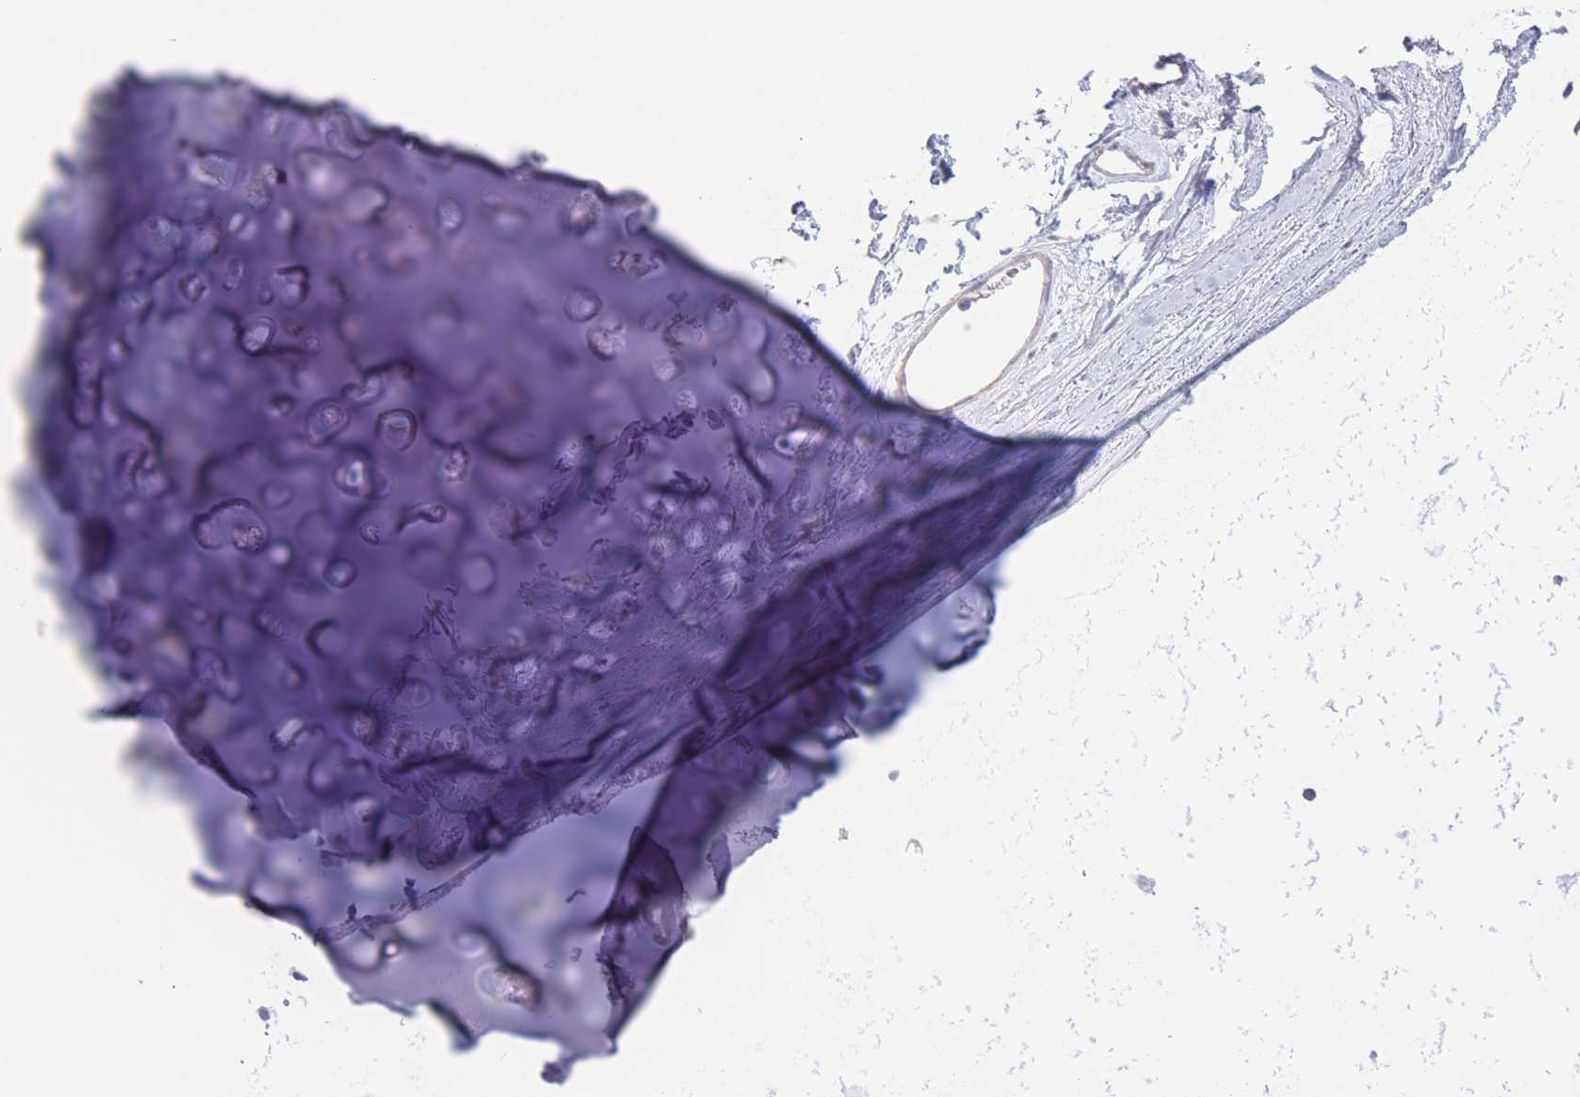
{"staining": {"intensity": "negative", "quantity": "none", "location": "none"}, "tissue": "adipose tissue", "cell_type": "Adipocytes", "image_type": "normal", "snomed": [{"axis": "morphology", "description": "Normal tissue, NOS"}, {"axis": "topography", "description": "Lymph node"}, {"axis": "topography", "description": "Cartilage tissue"}, {"axis": "topography", "description": "Bronchus"}], "caption": "There is no significant positivity in adipocytes of adipose tissue. The staining is performed using DAB brown chromogen with nuclei counter-stained in using hematoxylin.", "gene": "PKLR", "patient": {"sex": "female", "age": 70}}